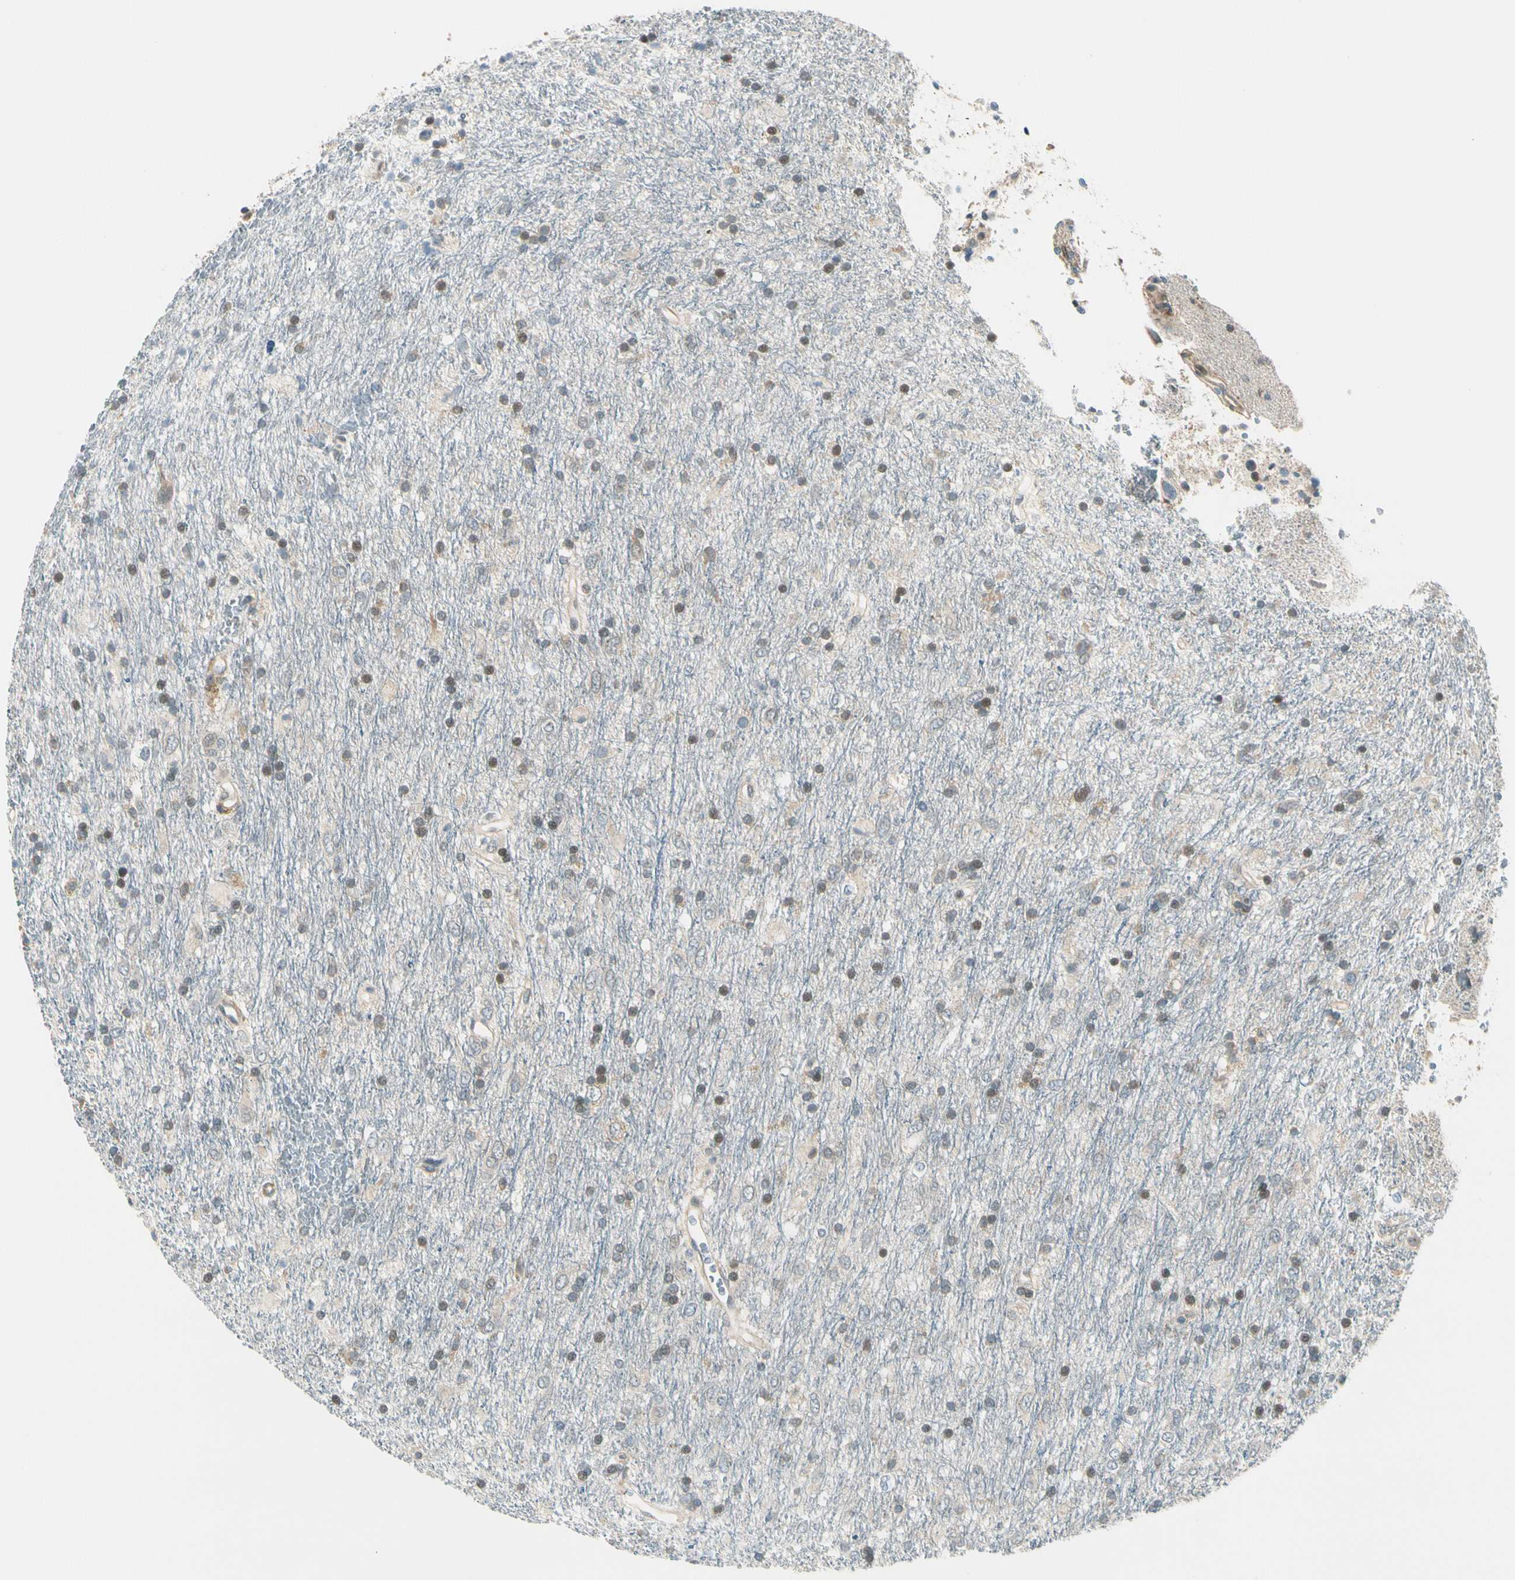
{"staining": {"intensity": "weak", "quantity": "25%-75%", "location": "cytoplasmic/membranous,nuclear"}, "tissue": "glioma", "cell_type": "Tumor cells", "image_type": "cancer", "snomed": [{"axis": "morphology", "description": "Glioma, malignant, Low grade"}, {"axis": "topography", "description": "Brain"}], "caption": "Immunohistochemical staining of human glioma displays weak cytoplasmic/membranous and nuclear protein staining in approximately 25%-75% of tumor cells. (Stains: DAB in brown, nuclei in blue, Microscopy: brightfield microscopy at high magnification).", "gene": "SVBP", "patient": {"sex": "male", "age": 77}}